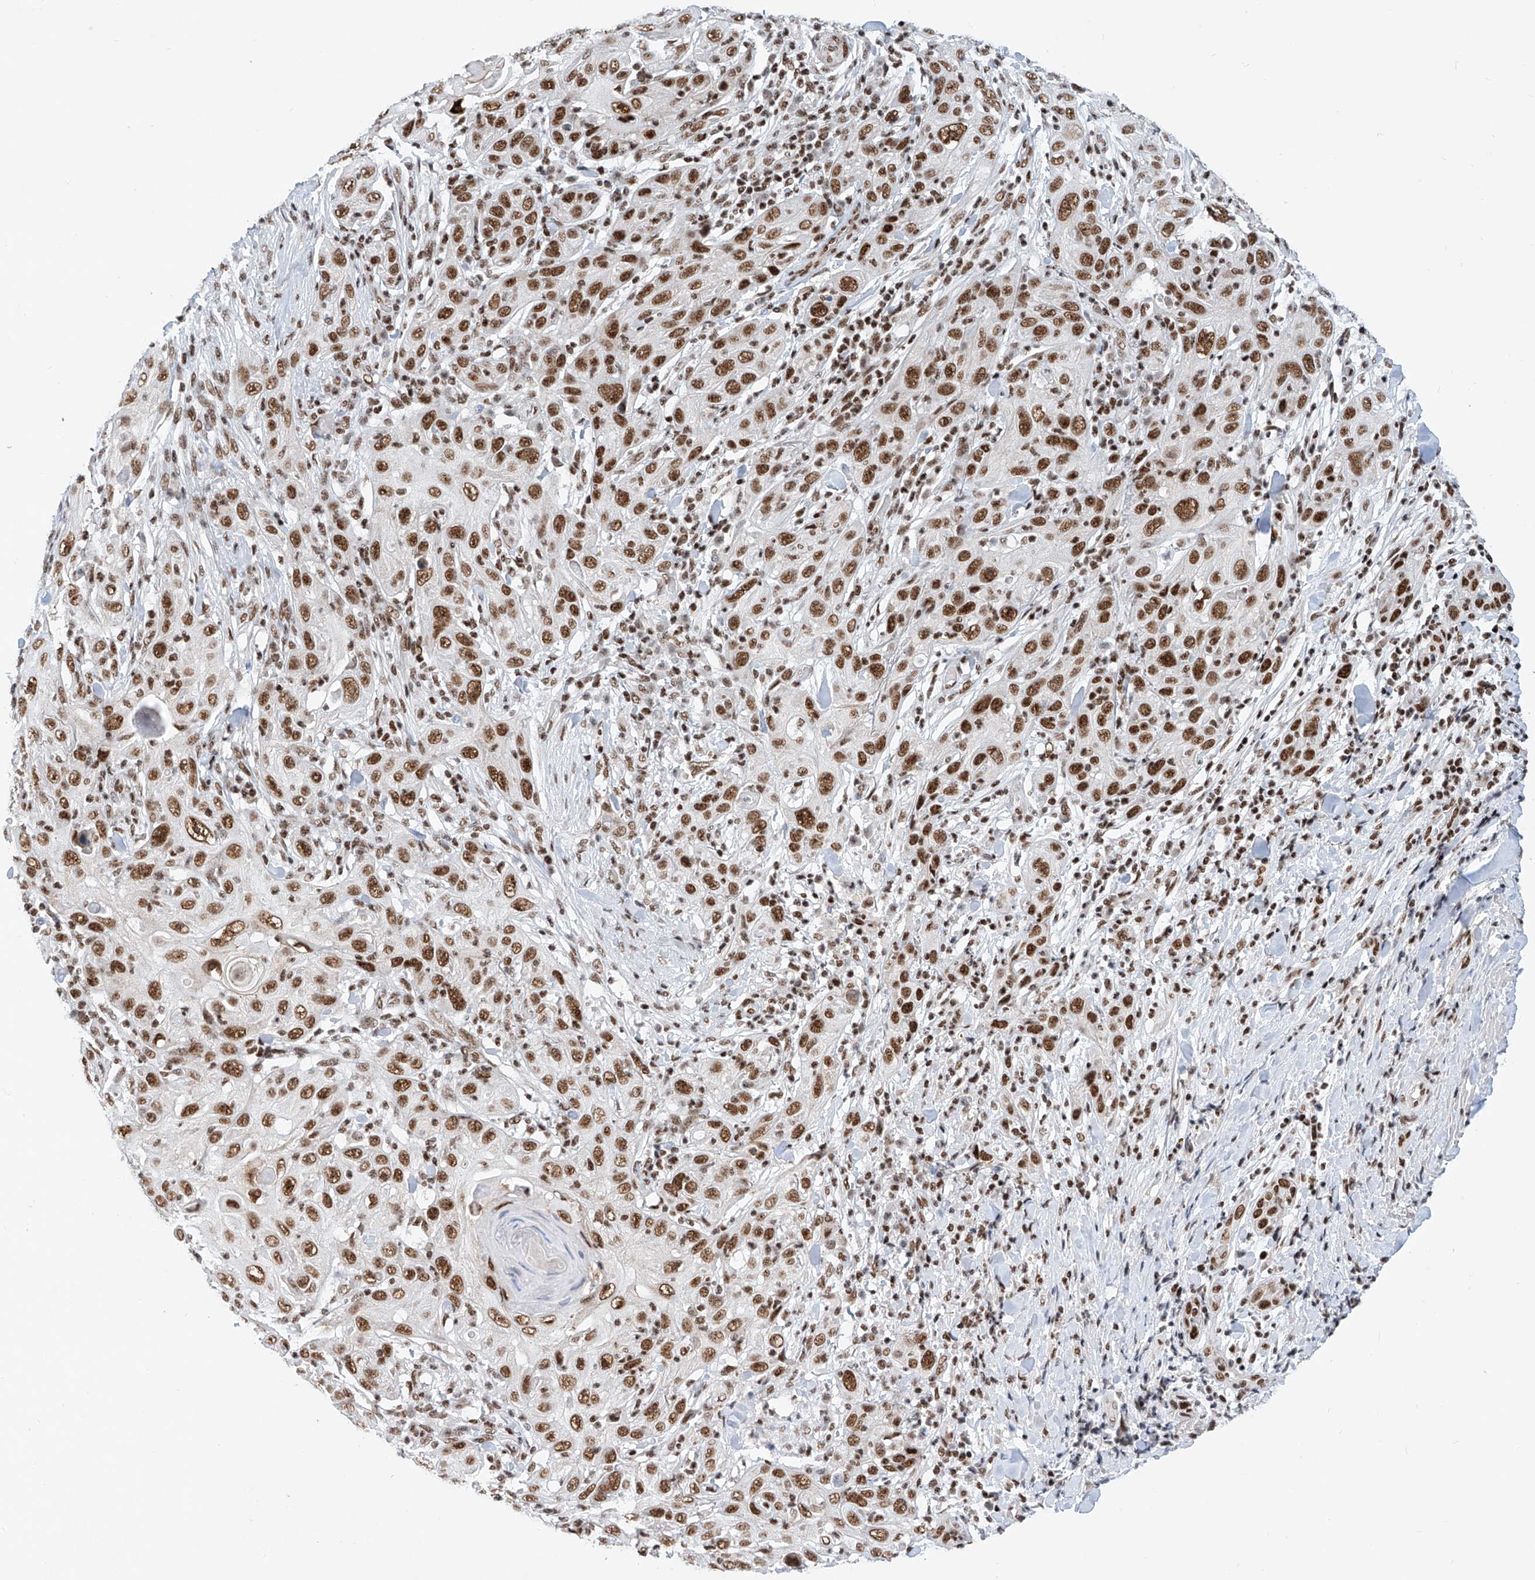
{"staining": {"intensity": "strong", "quantity": ">75%", "location": "nuclear"}, "tissue": "skin cancer", "cell_type": "Tumor cells", "image_type": "cancer", "snomed": [{"axis": "morphology", "description": "Squamous cell carcinoma, NOS"}, {"axis": "topography", "description": "Skin"}], "caption": "A brown stain highlights strong nuclear expression of a protein in squamous cell carcinoma (skin) tumor cells. The protein is stained brown, and the nuclei are stained in blue (DAB IHC with brightfield microscopy, high magnification).", "gene": "TAF4", "patient": {"sex": "female", "age": 88}}